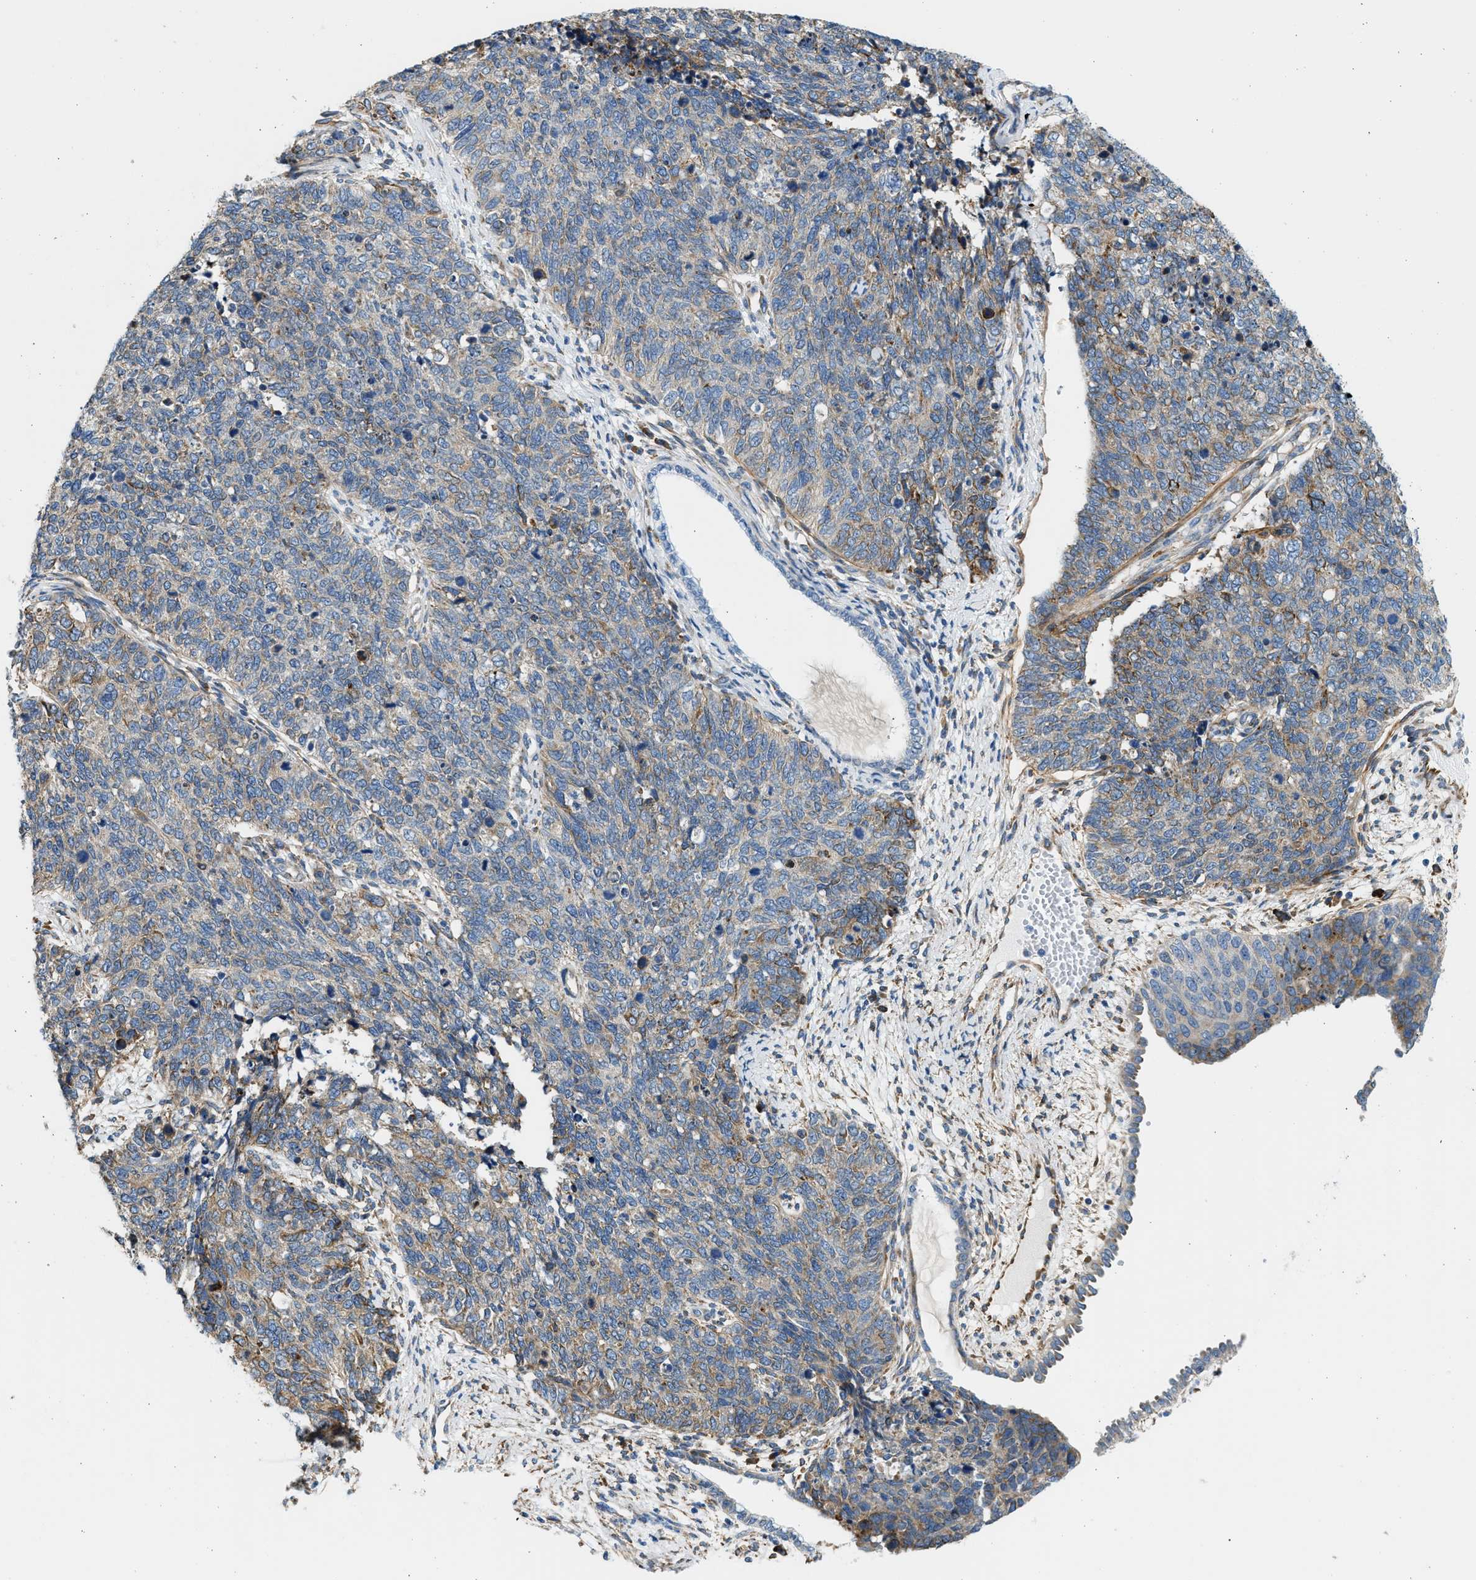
{"staining": {"intensity": "moderate", "quantity": "<25%", "location": "cytoplasmic/membranous"}, "tissue": "cervical cancer", "cell_type": "Tumor cells", "image_type": "cancer", "snomed": [{"axis": "morphology", "description": "Squamous cell carcinoma, NOS"}, {"axis": "topography", "description": "Cervix"}], "caption": "Cervical cancer tissue exhibits moderate cytoplasmic/membranous expression in approximately <25% of tumor cells (DAB = brown stain, brightfield microscopy at high magnification).", "gene": "CNTN6", "patient": {"sex": "female", "age": 63}}